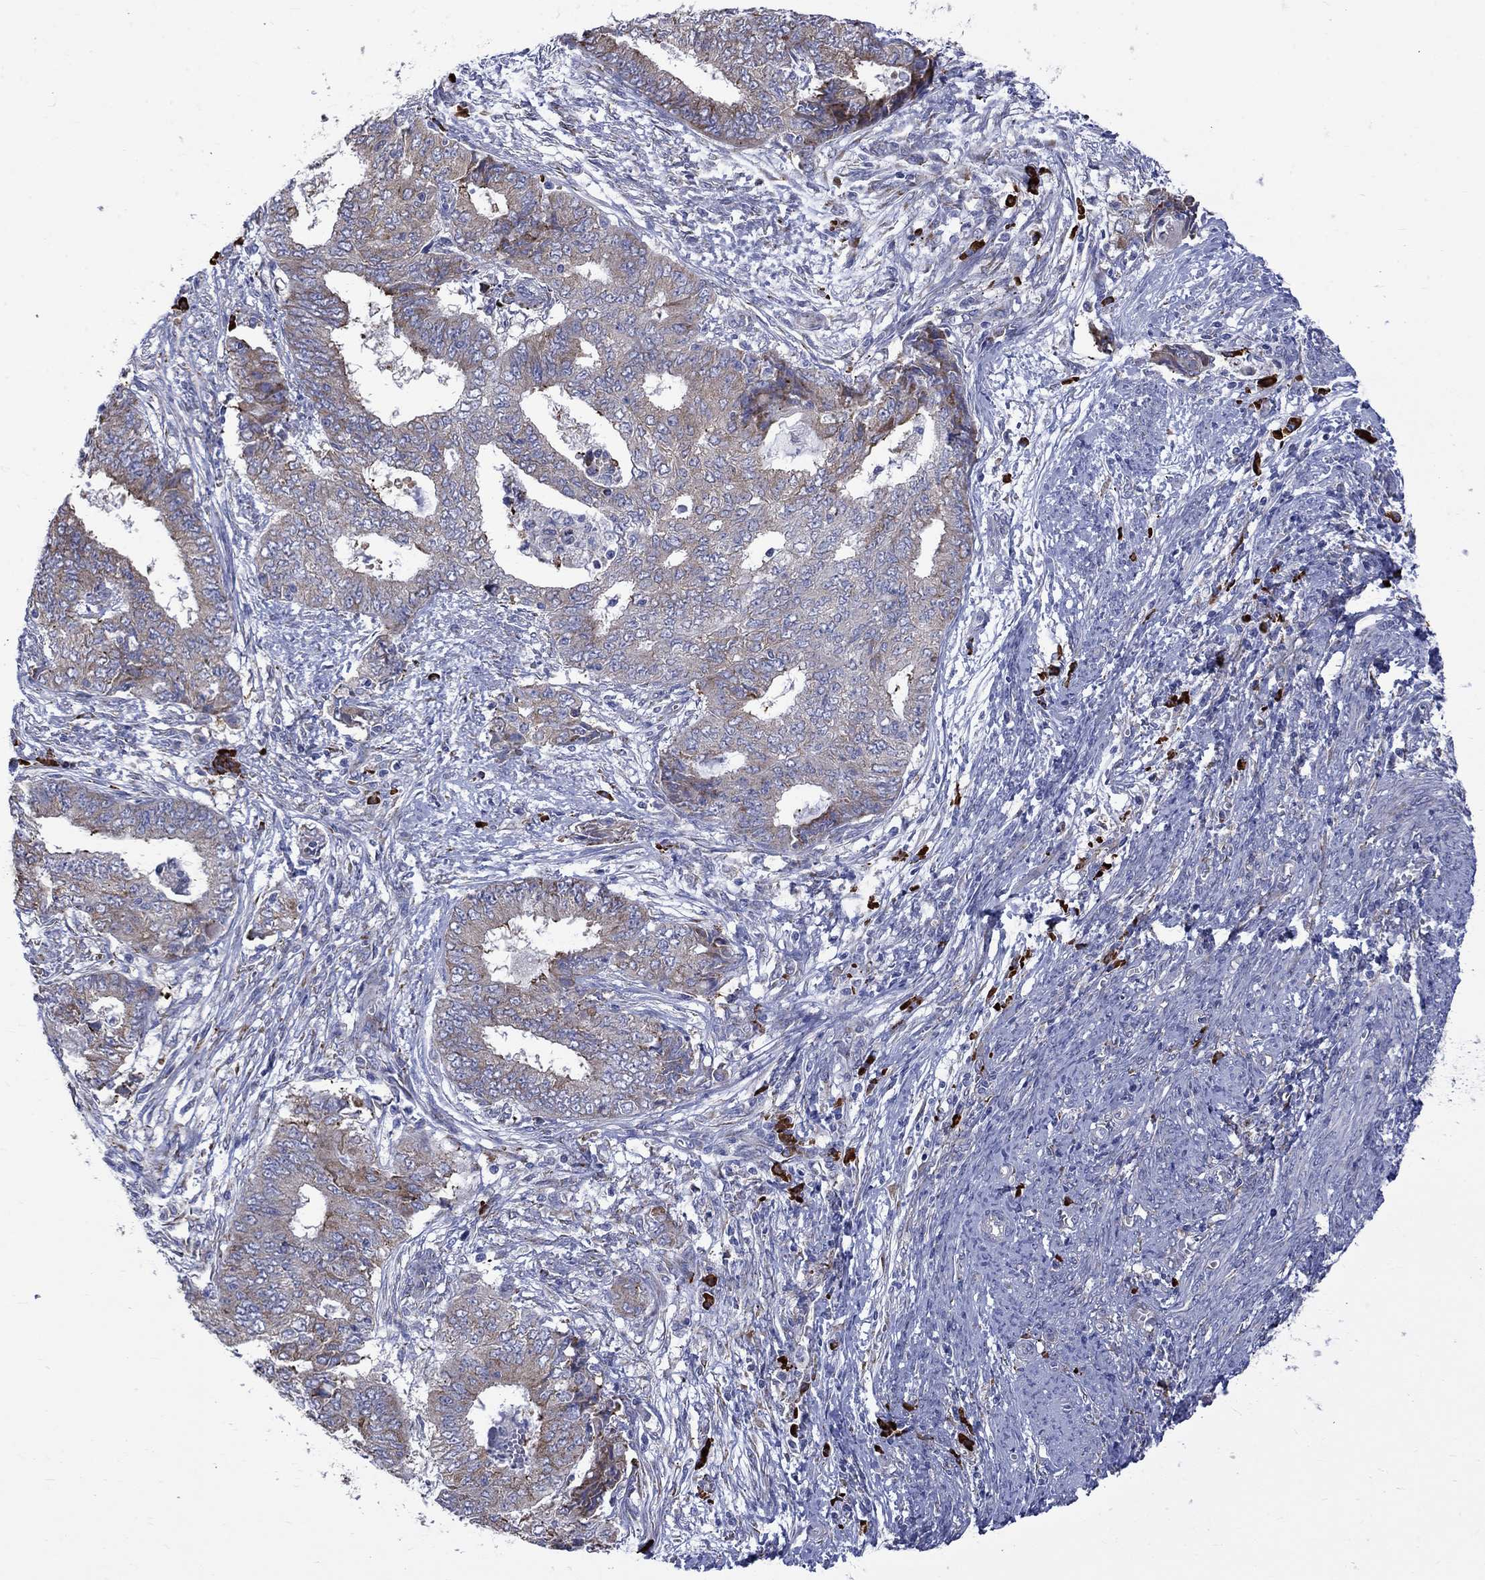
{"staining": {"intensity": "moderate", "quantity": "<25%", "location": "cytoplasmic/membranous"}, "tissue": "endometrial cancer", "cell_type": "Tumor cells", "image_type": "cancer", "snomed": [{"axis": "morphology", "description": "Adenocarcinoma, NOS"}, {"axis": "topography", "description": "Endometrium"}], "caption": "Adenocarcinoma (endometrial) stained with a protein marker shows moderate staining in tumor cells.", "gene": "ASNS", "patient": {"sex": "female", "age": 62}}